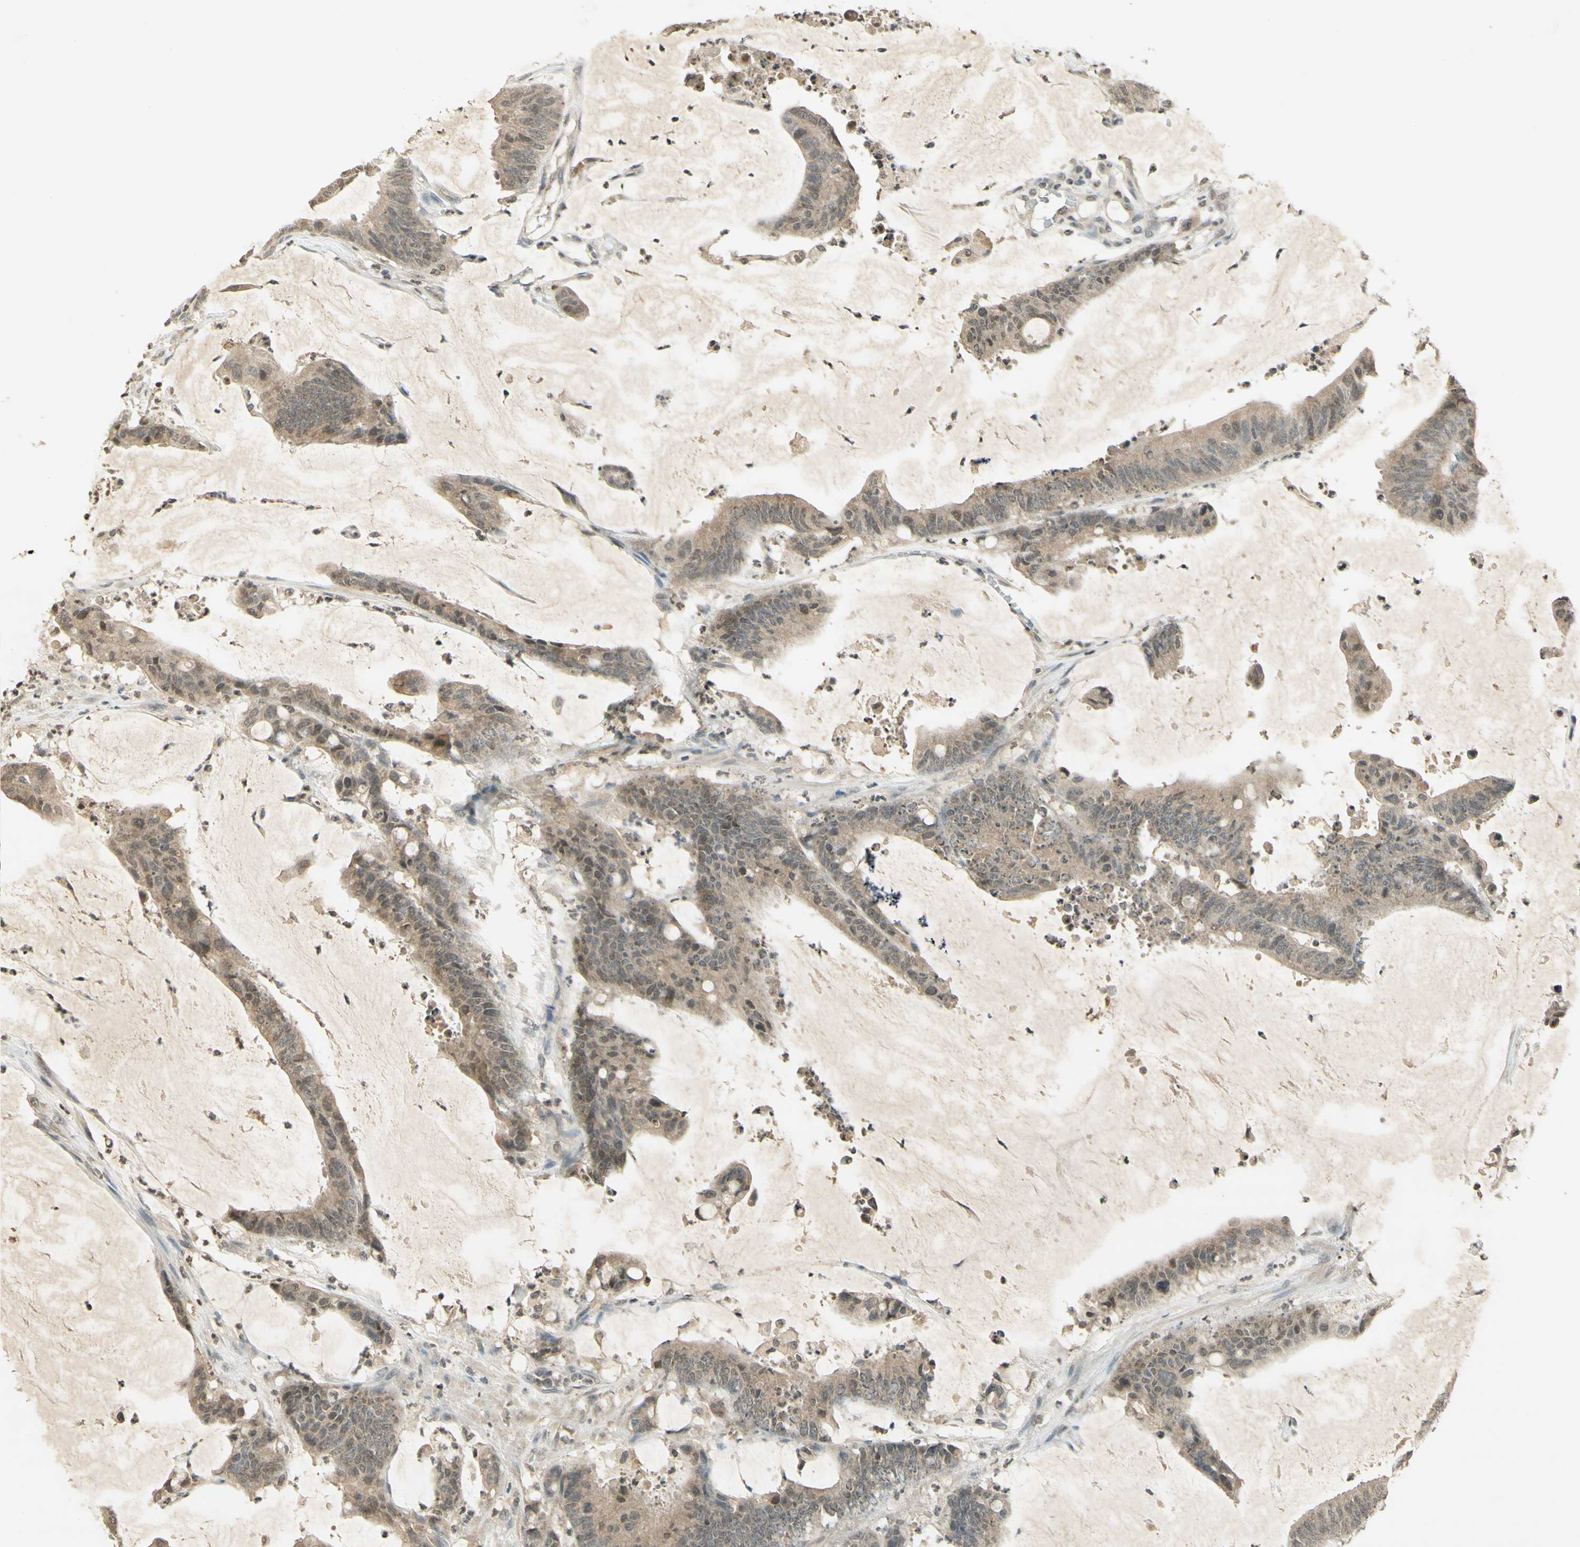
{"staining": {"intensity": "weak", "quantity": "25%-75%", "location": "cytoplasmic/membranous"}, "tissue": "colorectal cancer", "cell_type": "Tumor cells", "image_type": "cancer", "snomed": [{"axis": "morphology", "description": "Adenocarcinoma, NOS"}, {"axis": "topography", "description": "Rectum"}], "caption": "Immunohistochemical staining of human colorectal cancer (adenocarcinoma) exhibits weak cytoplasmic/membranous protein positivity in approximately 25%-75% of tumor cells.", "gene": "GLI1", "patient": {"sex": "female", "age": 66}}